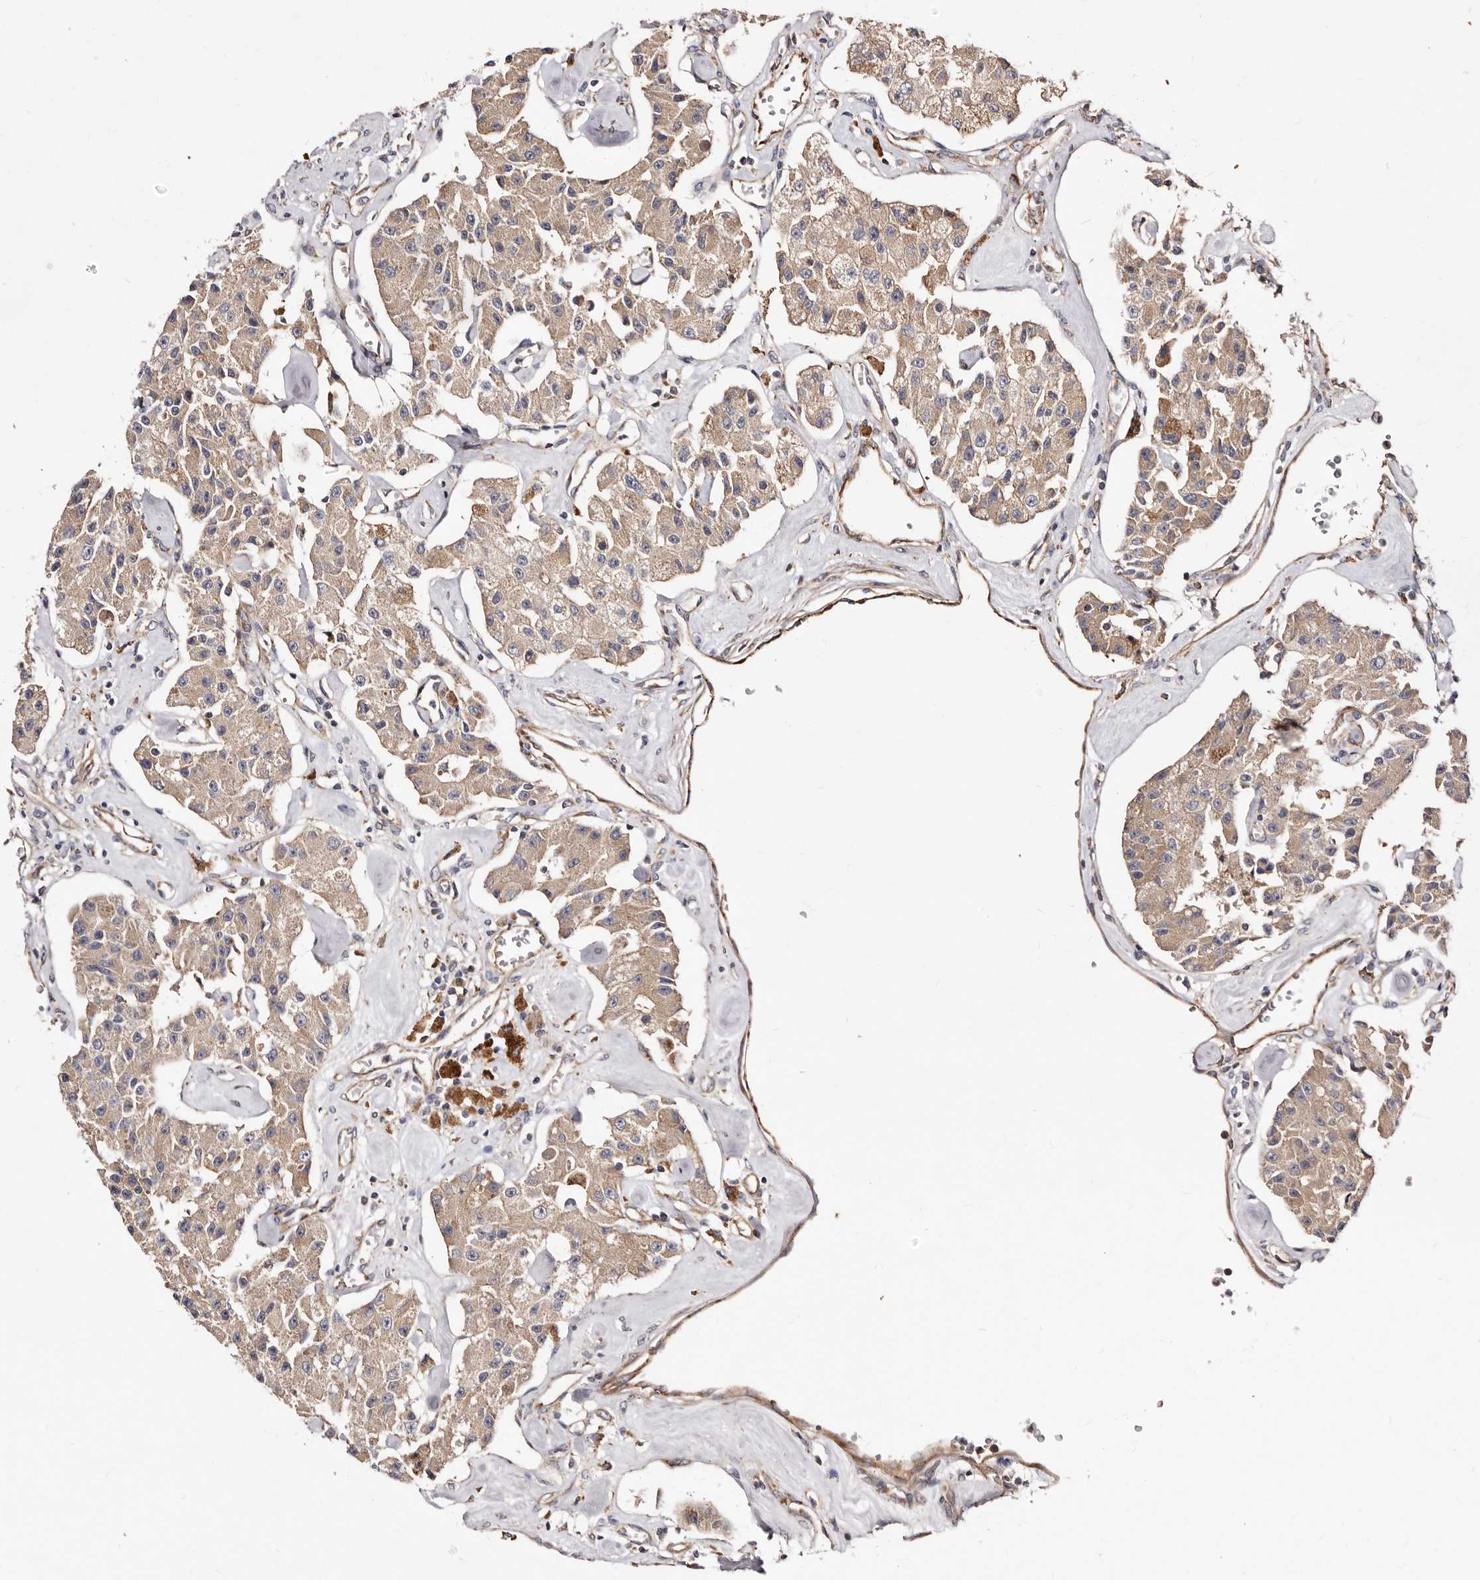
{"staining": {"intensity": "moderate", "quantity": ">75%", "location": "cytoplasmic/membranous"}, "tissue": "carcinoid", "cell_type": "Tumor cells", "image_type": "cancer", "snomed": [{"axis": "morphology", "description": "Carcinoid, malignant, NOS"}, {"axis": "topography", "description": "Pancreas"}], "caption": "Brown immunohistochemical staining in malignant carcinoid exhibits moderate cytoplasmic/membranous staining in approximately >75% of tumor cells. The protein of interest is stained brown, and the nuclei are stained in blue (DAB (3,3'-diaminobenzidine) IHC with brightfield microscopy, high magnification).", "gene": "LUZP1", "patient": {"sex": "male", "age": 41}}